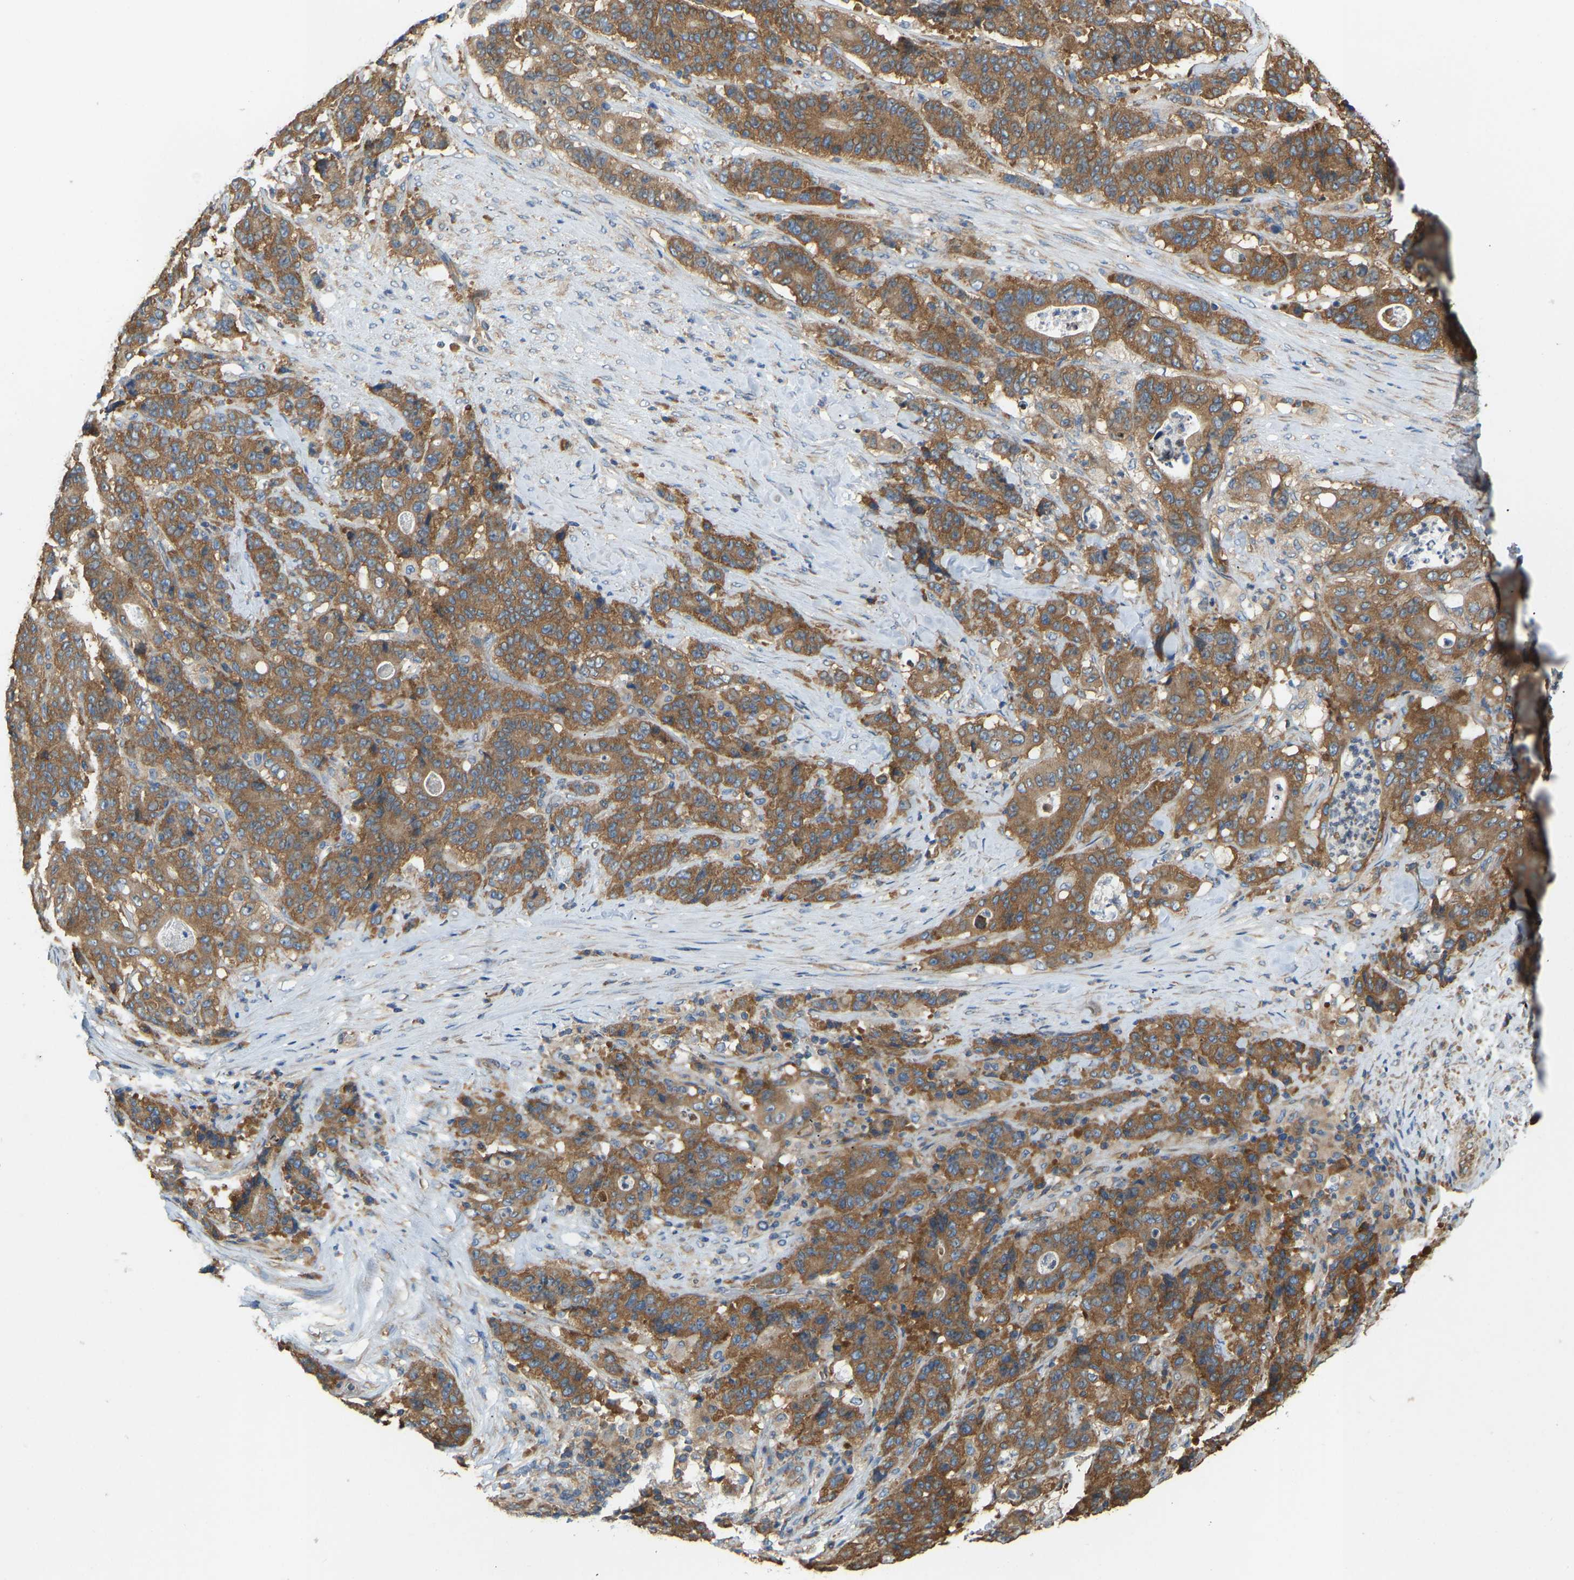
{"staining": {"intensity": "moderate", "quantity": ">75%", "location": "cytoplasmic/membranous"}, "tissue": "stomach cancer", "cell_type": "Tumor cells", "image_type": "cancer", "snomed": [{"axis": "morphology", "description": "Adenocarcinoma, NOS"}, {"axis": "topography", "description": "Stomach"}], "caption": "Protein staining reveals moderate cytoplasmic/membranous positivity in about >75% of tumor cells in adenocarcinoma (stomach).", "gene": "RPS6KB2", "patient": {"sex": "female", "age": 73}}